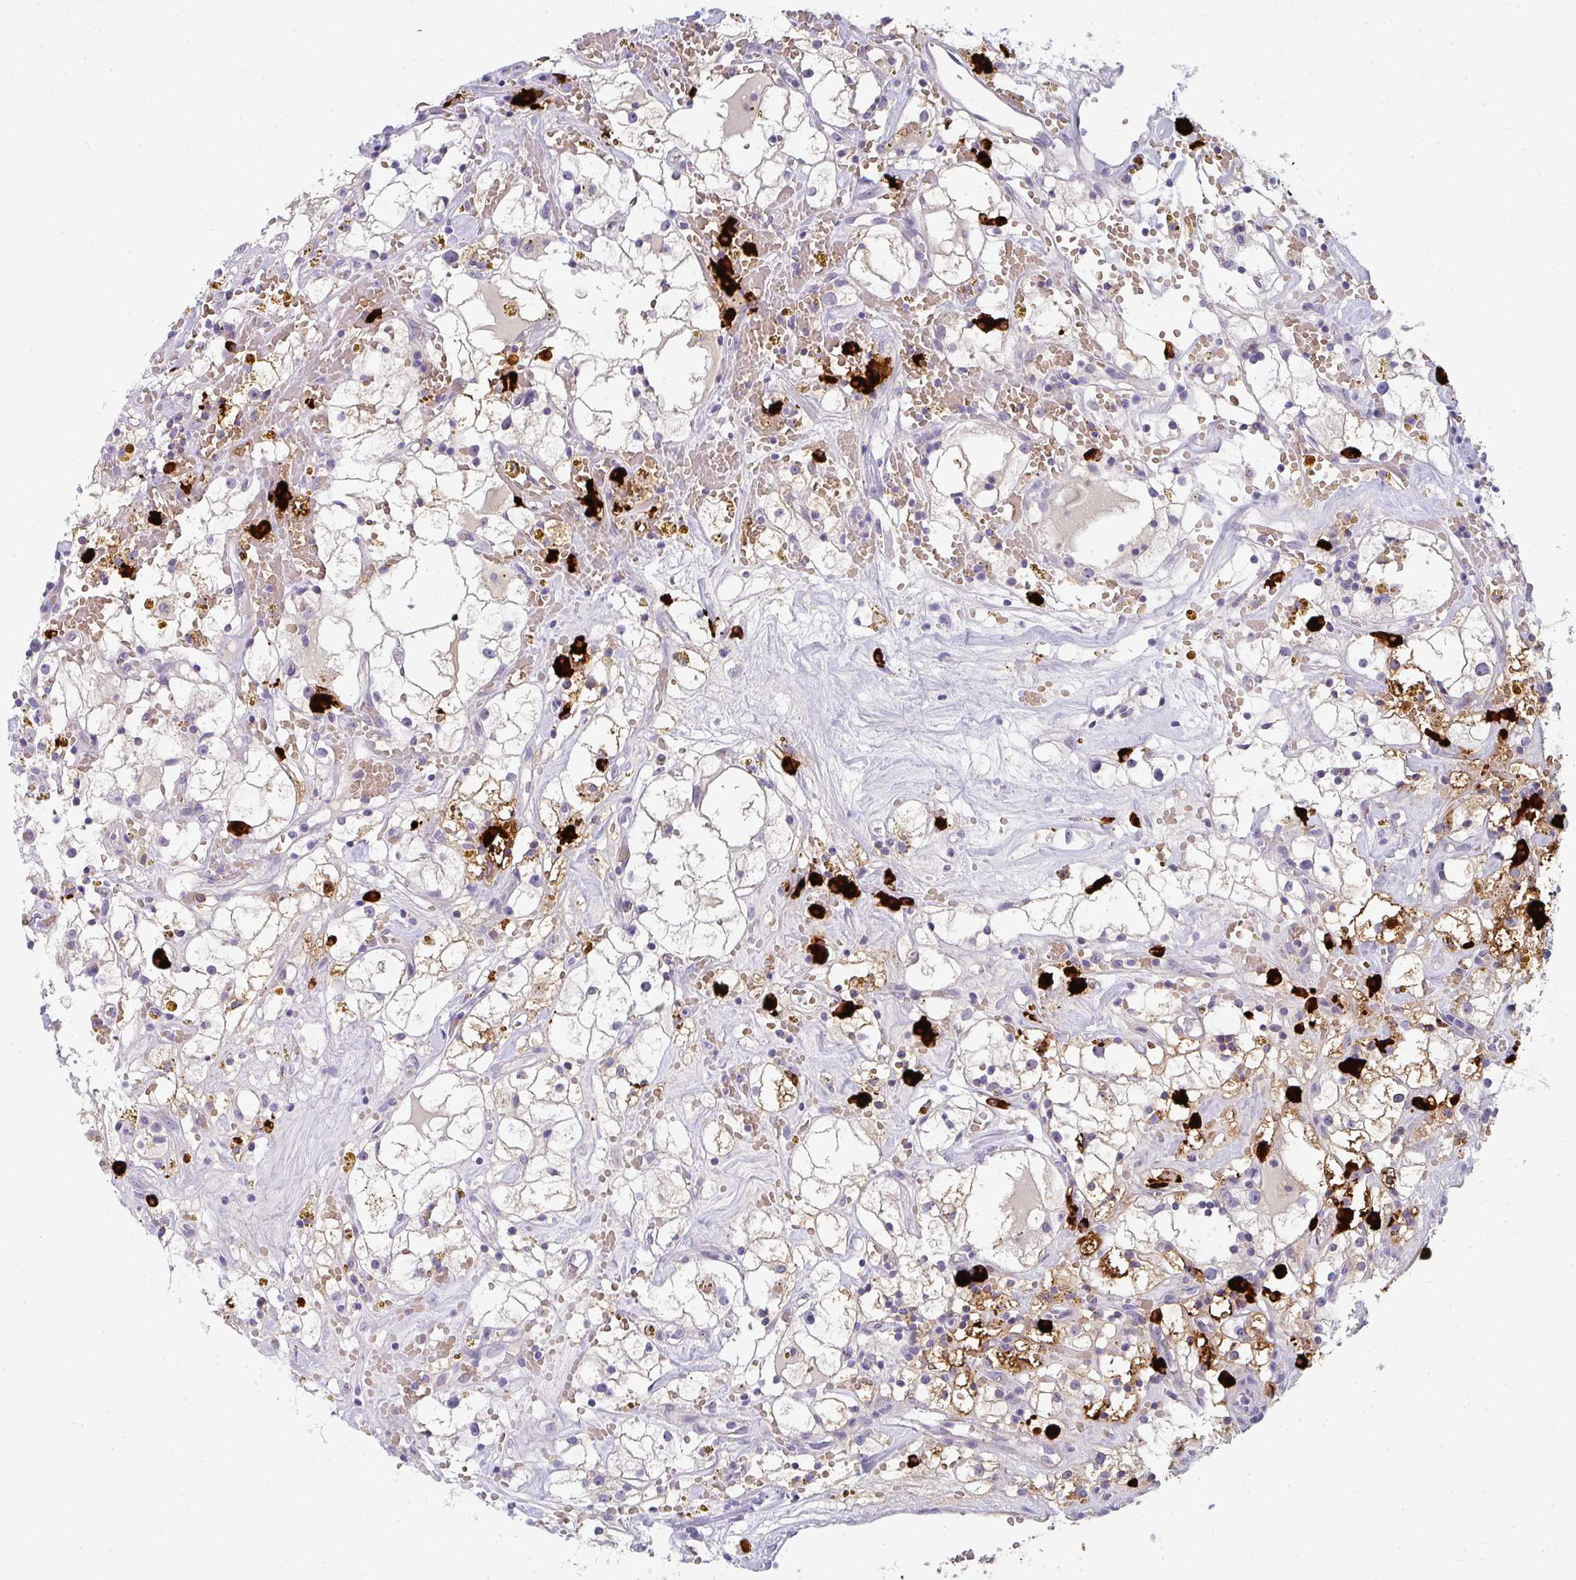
{"staining": {"intensity": "negative", "quantity": "none", "location": "none"}, "tissue": "renal cancer", "cell_type": "Tumor cells", "image_type": "cancer", "snomed": [{"axis": "morphology", "description": "Adenocarcinoma, NOS"}, {"axis": "topography", "description": "Kidney"}], "caption": "Tumor cells show no significant expression in renal cancer (adenocarcinoma).", "gene": "CACNA1S", "patient": {"sex": "male", "age": 56}}